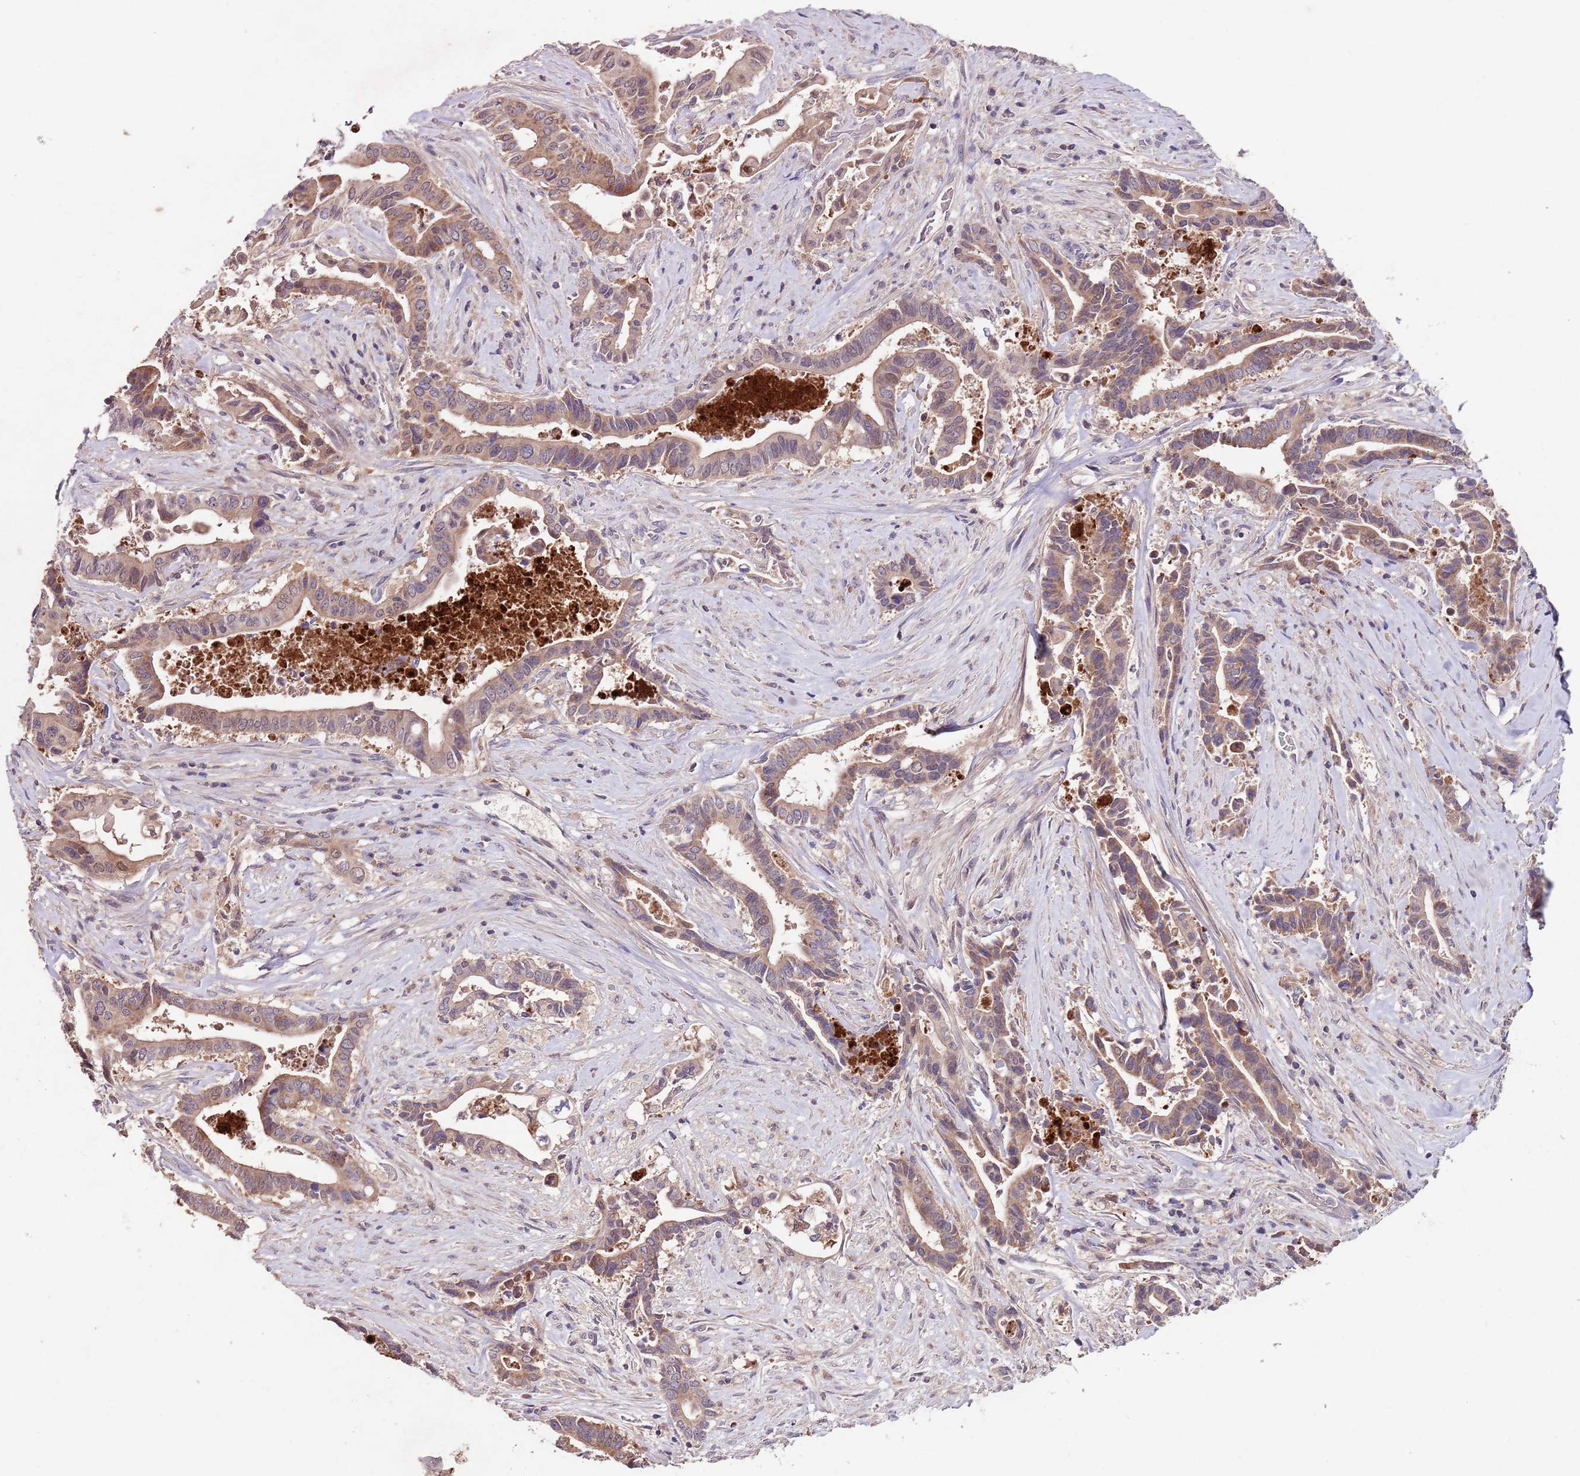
{"staining": {"intensity": "moderate", "quantity": "25%-75%", "location": "cytoplasmic/membranous"}, "tissue": "pancreatic cancer", "cell_type": "Tumor cells", "image_type": "cancer", "snomed": [{"axis": "morphology", "description": "Adenocarcinoma, NOS"}, {"axis": "topography", "description": "Pancreas"}], "caption": "Immunohistochemistry (IHC) photomicrograph of neoplastic tissue: human adenocarcinoma (pancreatic) stained using immunohistochemistry demonstrates medium levels of moderate protein expression localized specifically in the cytoplasmic/membranous of tumor cells, appearing as a cytoplasmic/membranous brown color.", "gene": "NRDE2", "patient": {"sex": "female", "age": 77}}